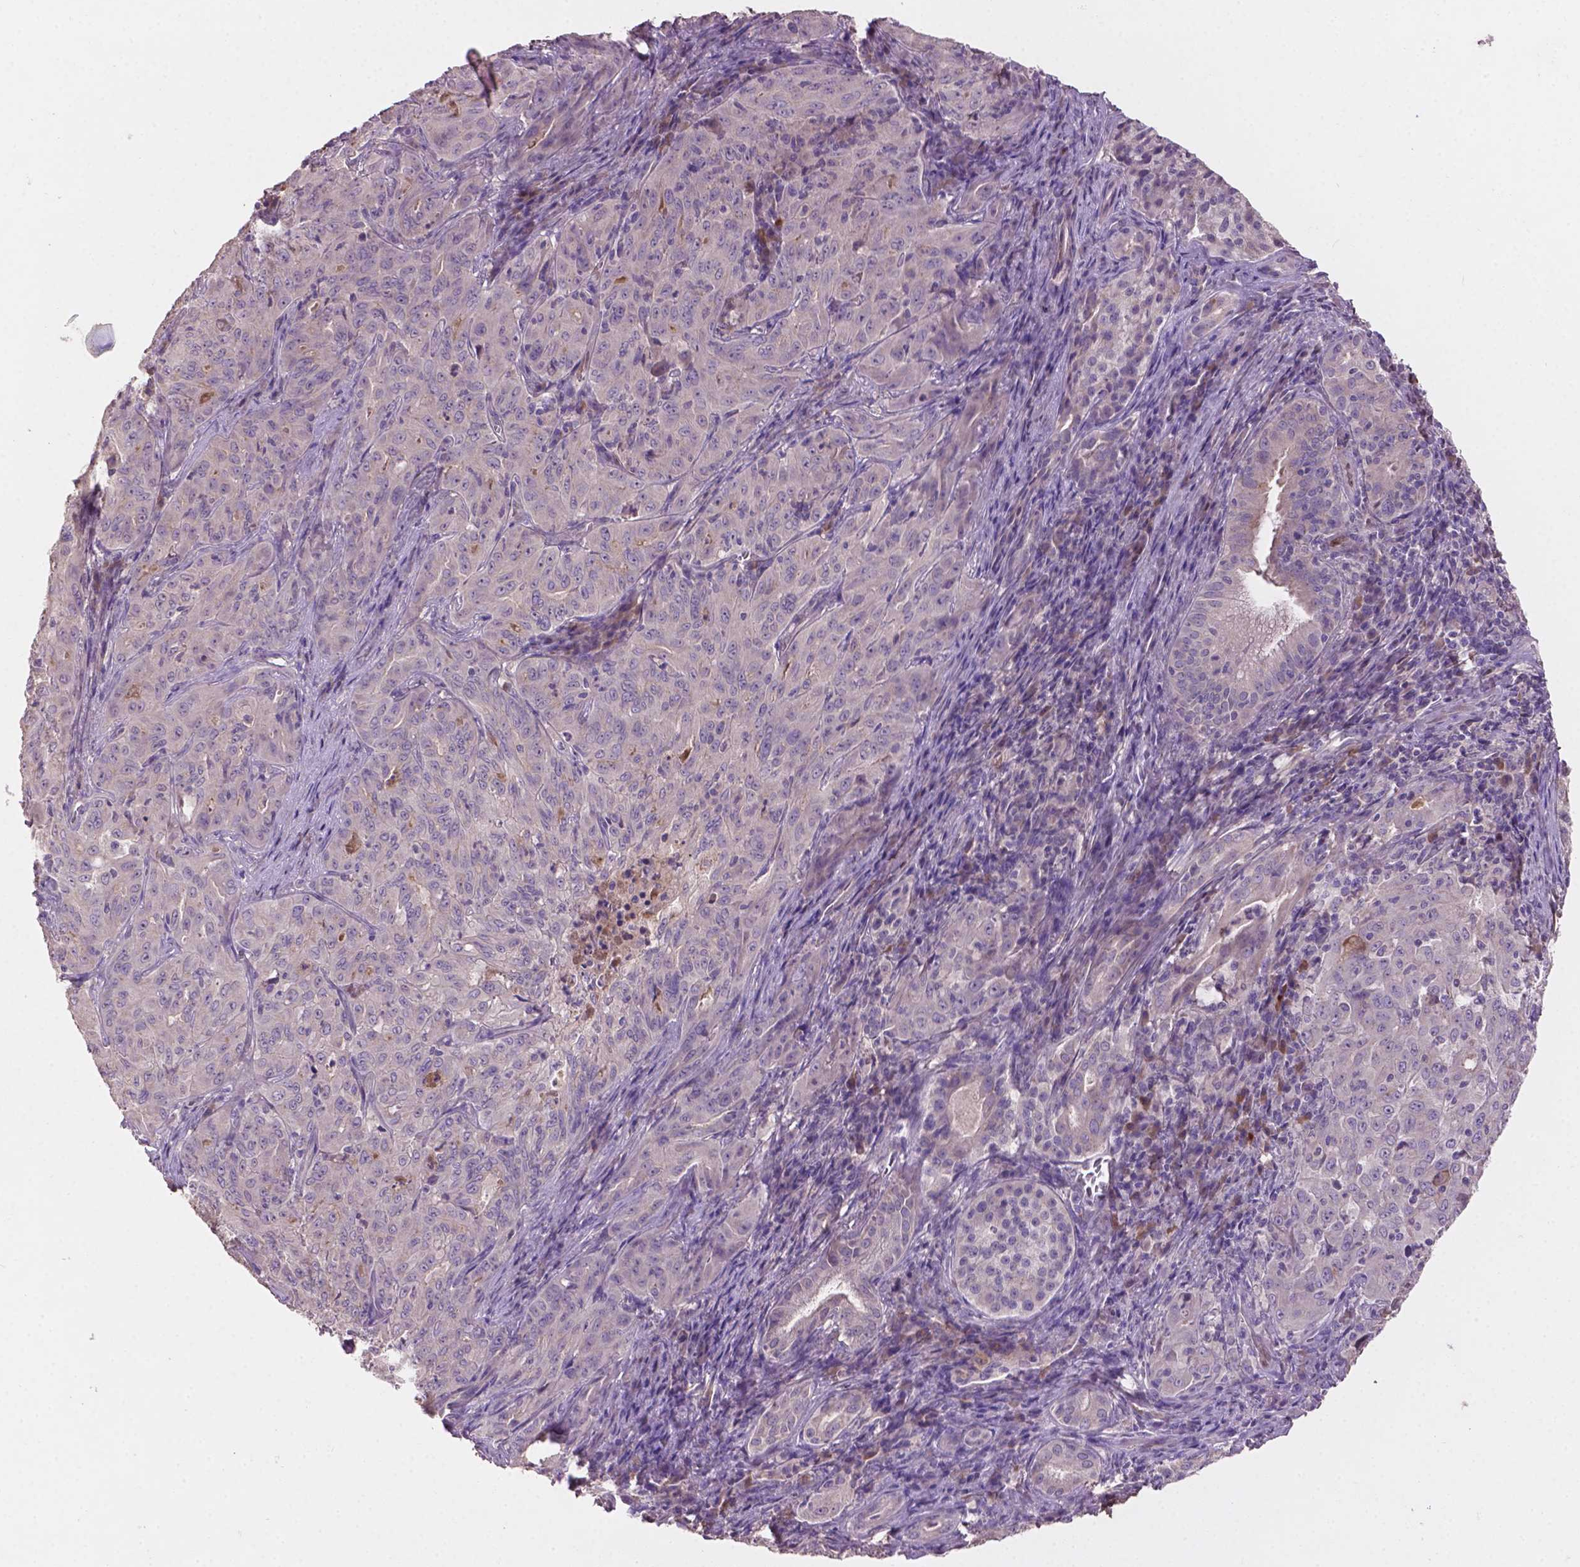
{"staining": {"intensity": "negative", "quantity": "none", "location": "none"}, "tissue": "pancreatic cancer", "cell_type": "Tumor cells", "image_type": "cancer", "snomed": [{"axis": "morphology", "description": "Adenocarcinoma, NOS"}, {"axis": "topography", "description": "Pancreas"}], "caption": "There is no significant expression in tumor cells of pancreatic adenocarcinoma. (DAB immunohistochemistry (IHC) visualized using brightfield microscopy, high magnification).", "gene": "SOX17", "patient": {"sex": "male", "age": 63}}